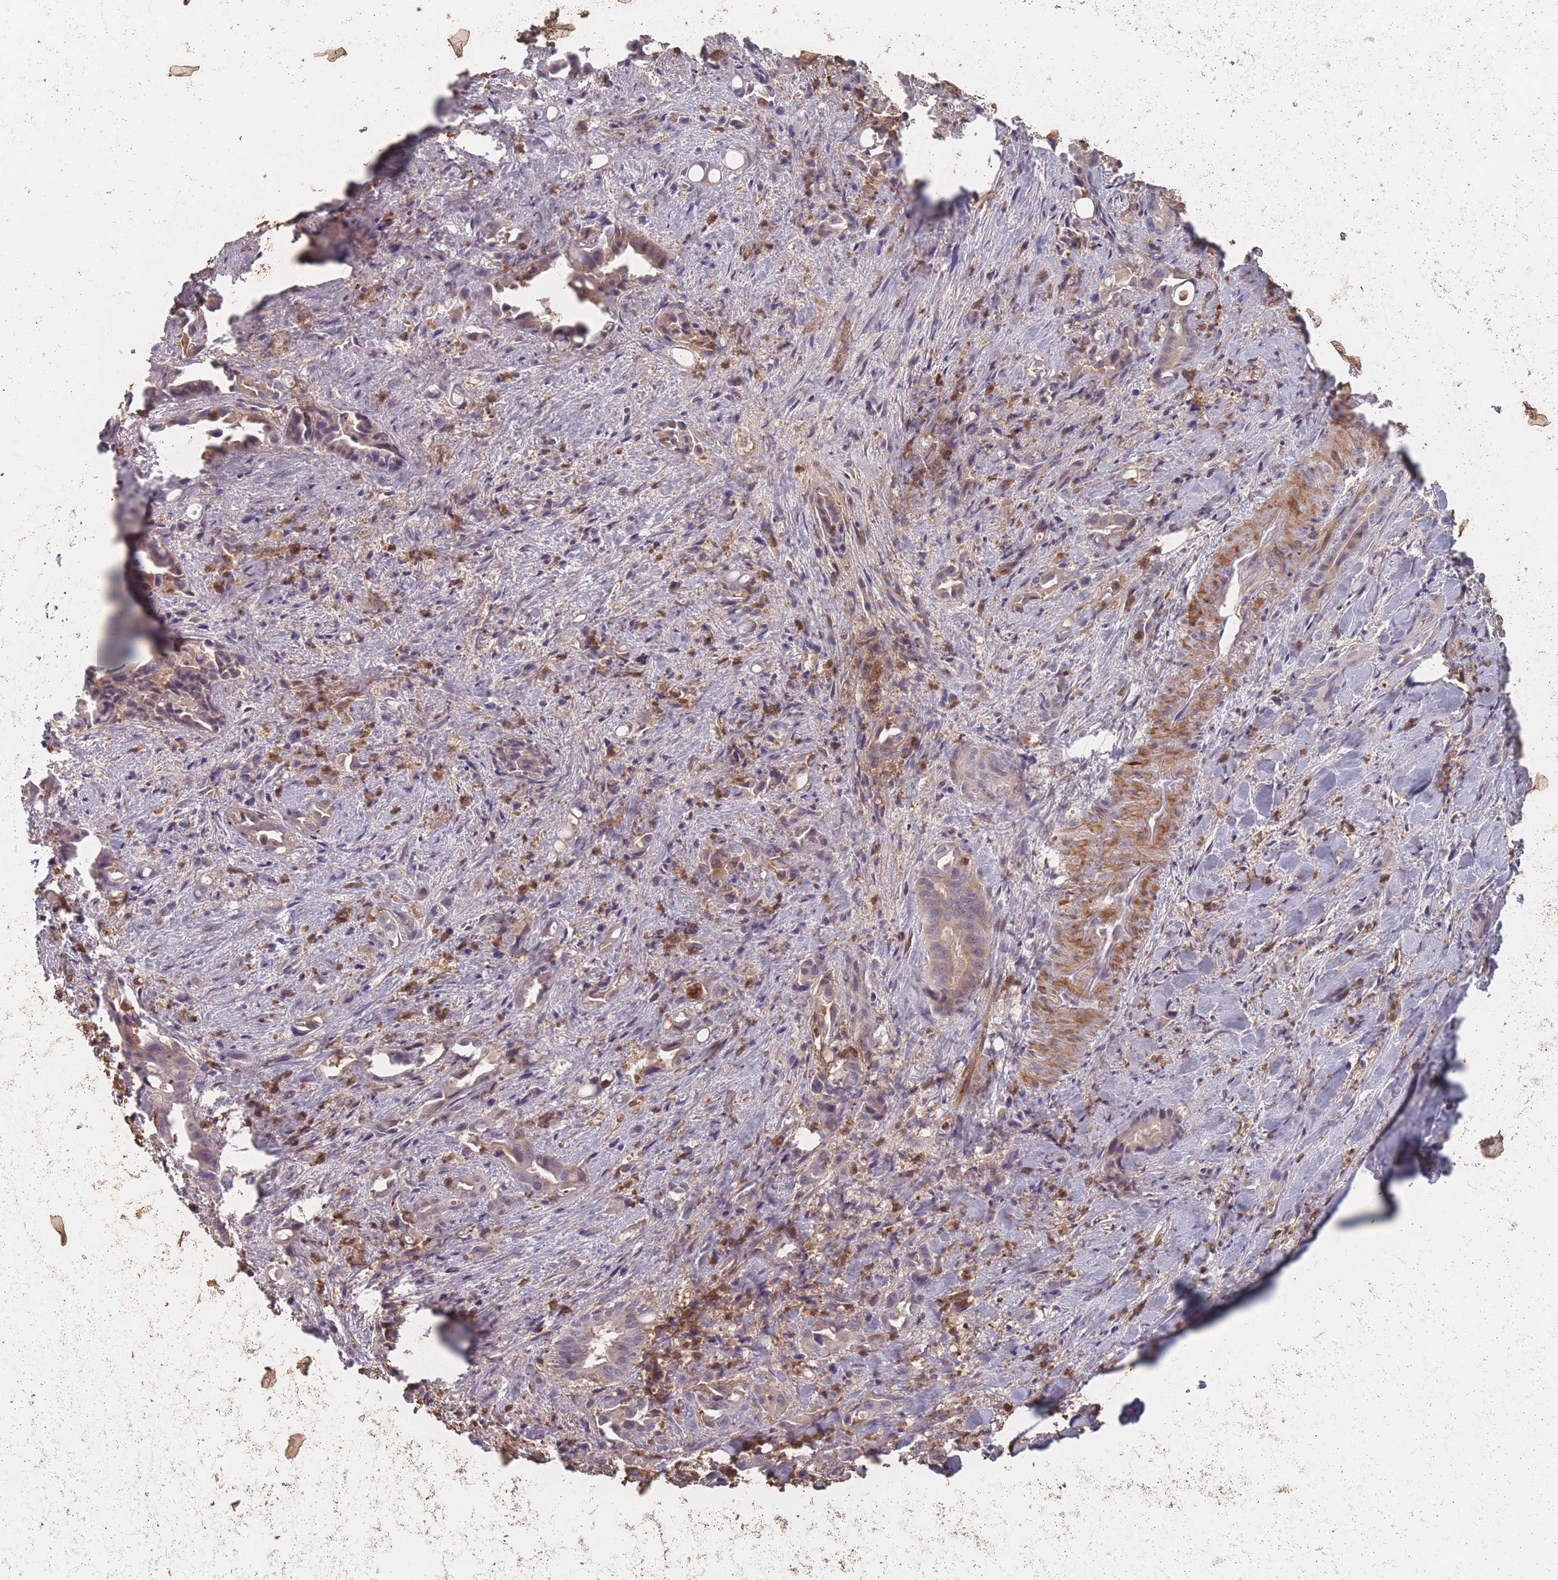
{"staining": {"intensity": "negative", "quantity": "none", "location": "none"}, "tissue": "liver cancer", "cell_type": "Tumor cells", "image_type": "cancer", "snomed": [{"axis": "morphology", "description": "Cholangiocarcinoma"}, {"axis": "topography", "description": "Liver"}], "caption": "Immunohistochemistry micrograph of liver cancer stained for a protein (brown), which displays no positivity in tumor cells.", "gene": "BST1", "patient": {"sex": "female", "age": 68}}